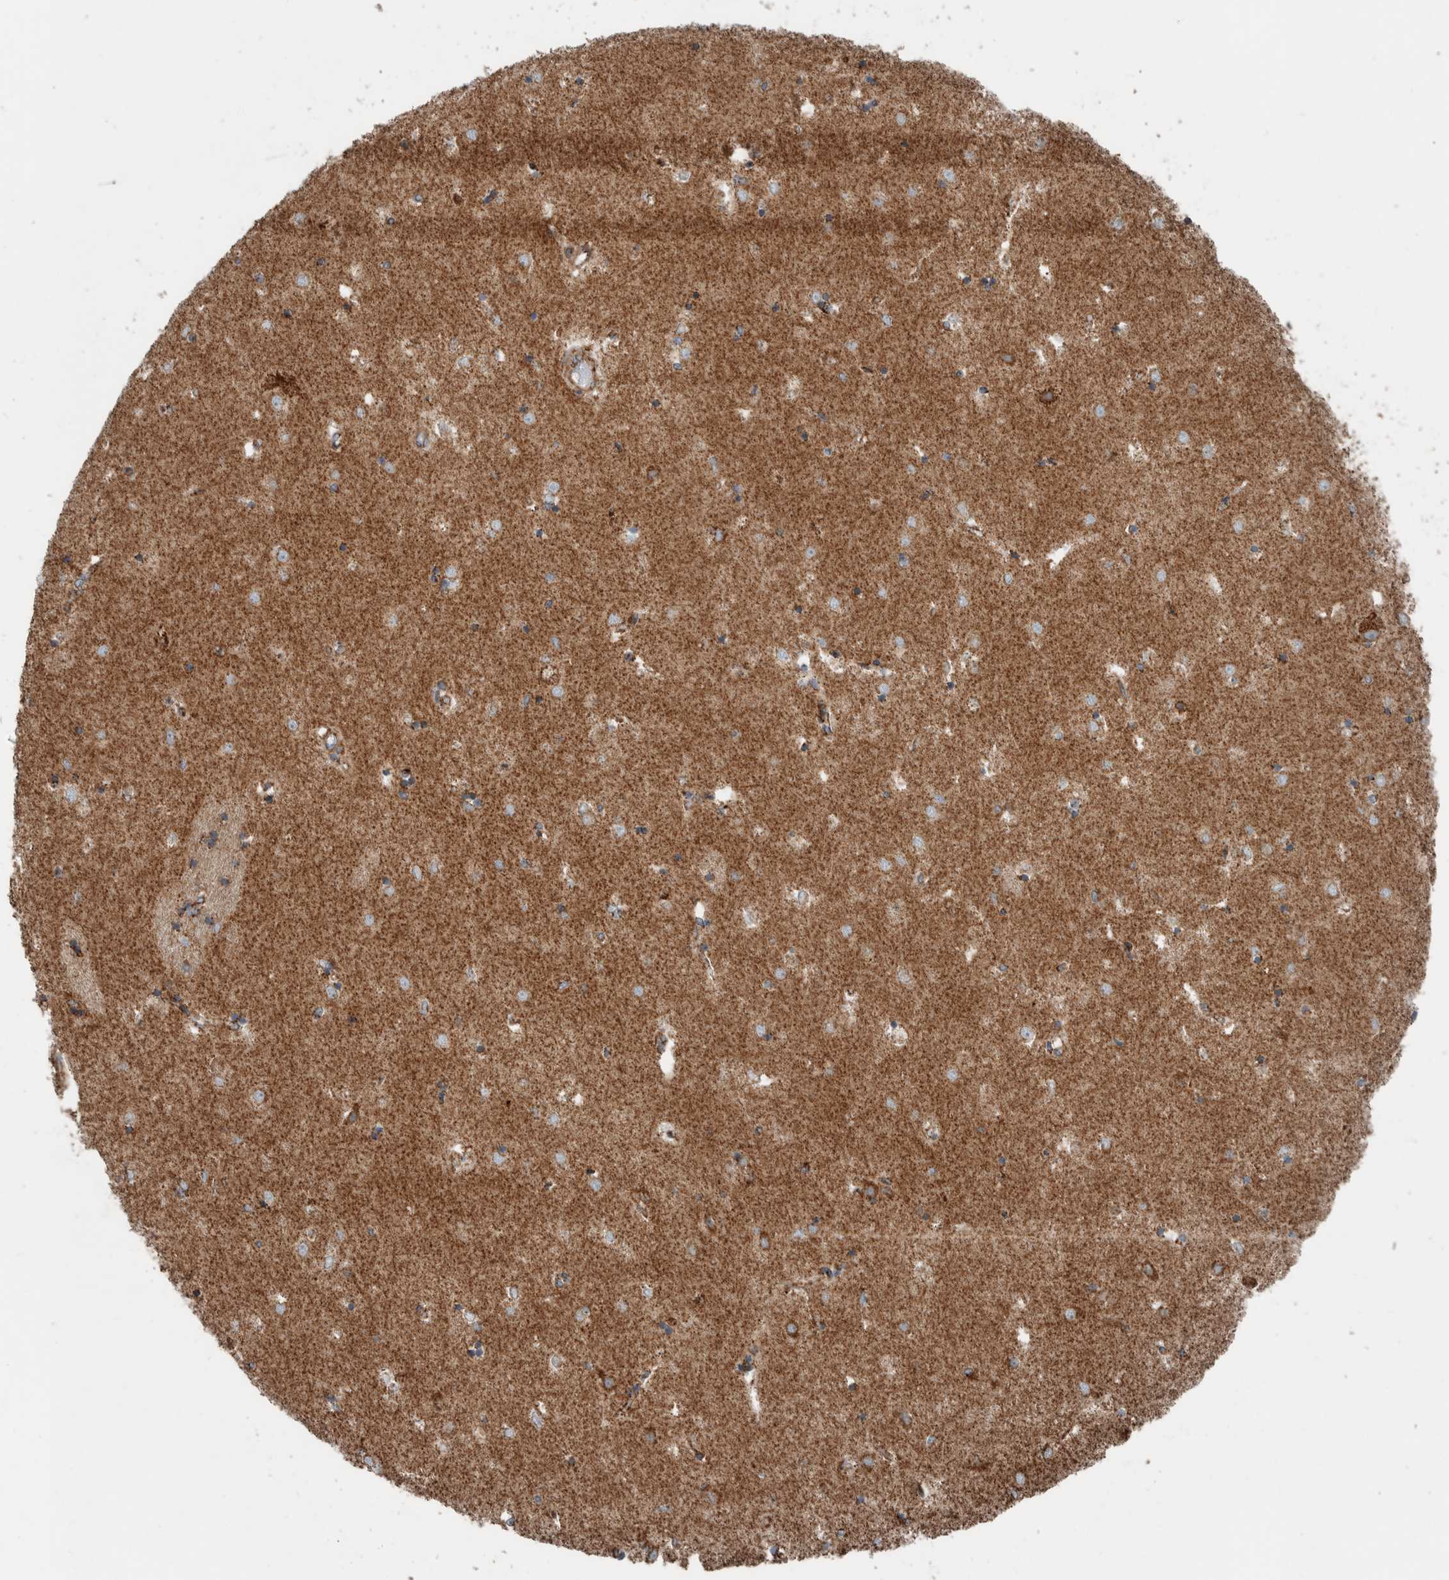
{"staining": {"intensity": "moderate", "quantity": ">75%", "location": "cytoplasmic/membranous"}, "tissue": "caudate", "cell_type": "Glial cells", "image_type": "normal", "snomed": [{"axis": "morphology", "description": "Normal tissue, NOS"}, {"axis": "topography", "description": "Lateral ventricle wall"}], "caption": "Approximately >75% of glial cells in benign caudate reveal moderate cytoplasmic/membranous protein staining as visualized by brown immunohistochemical staining.", "gene": "CNTROB", "patient": {"sex": "male", "age": 45}}